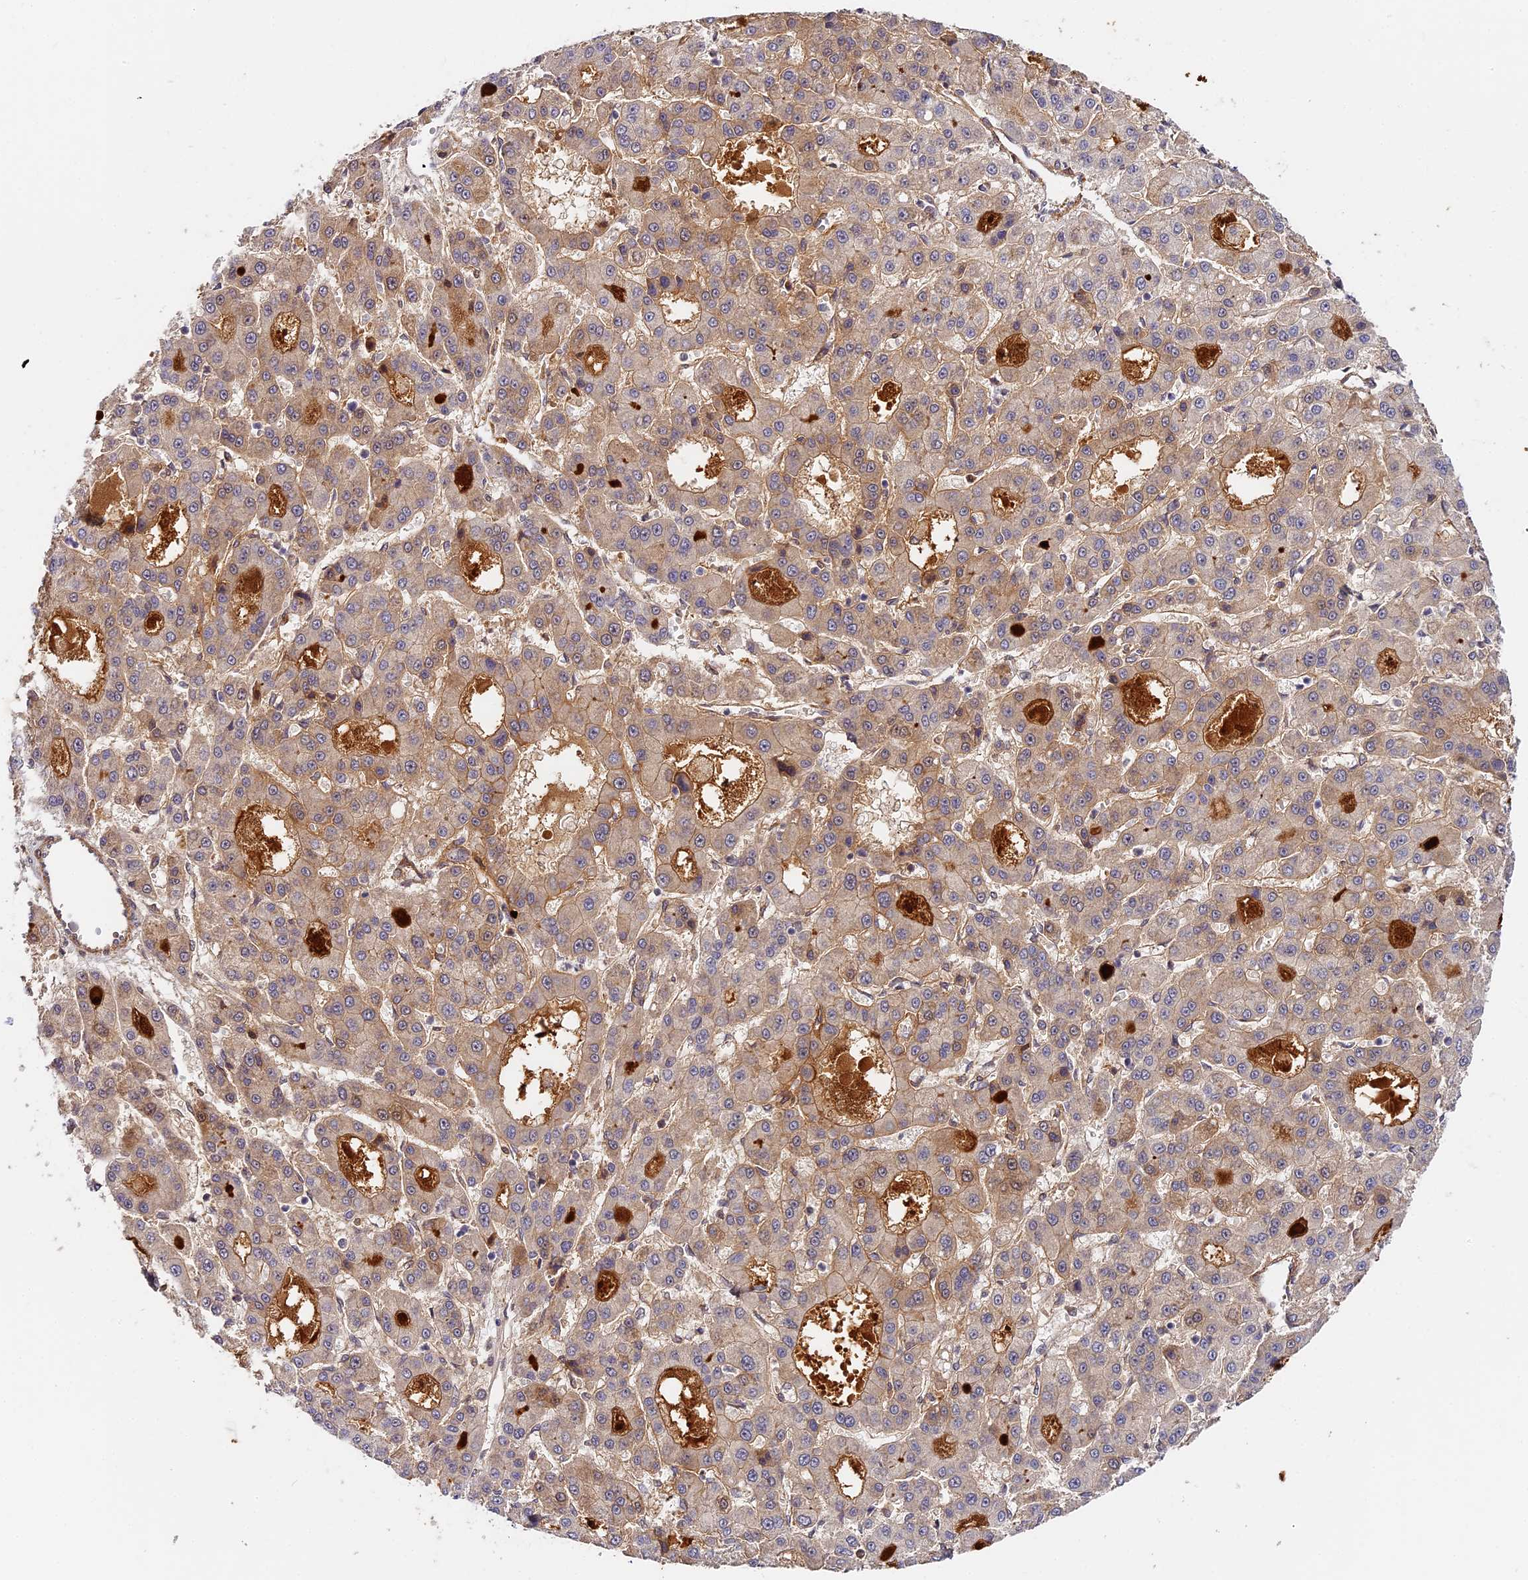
{"staining": {"intensity": "weak", "quantity": "25%-75%", "location": "cytoplasmic/membranous"}, "tissue": "liver cancer", "cell_type": "Tumor cells", "image_type": "cancer", "snomed": [{"axis": "morphology", "description": "Carcinoma, Hepatocellular, NOS"}, {"axis": "topography", "description": "Liver"}], "caption": "There is low levels of weak cytoplasmic/membranous staining in tumor cells of hepatocellular carcinoma (liver), as demonstrated by immunohistochemical staining (brown color).", "gene": "IMPACT", "patient": {"sex": "male", "age": 70}}